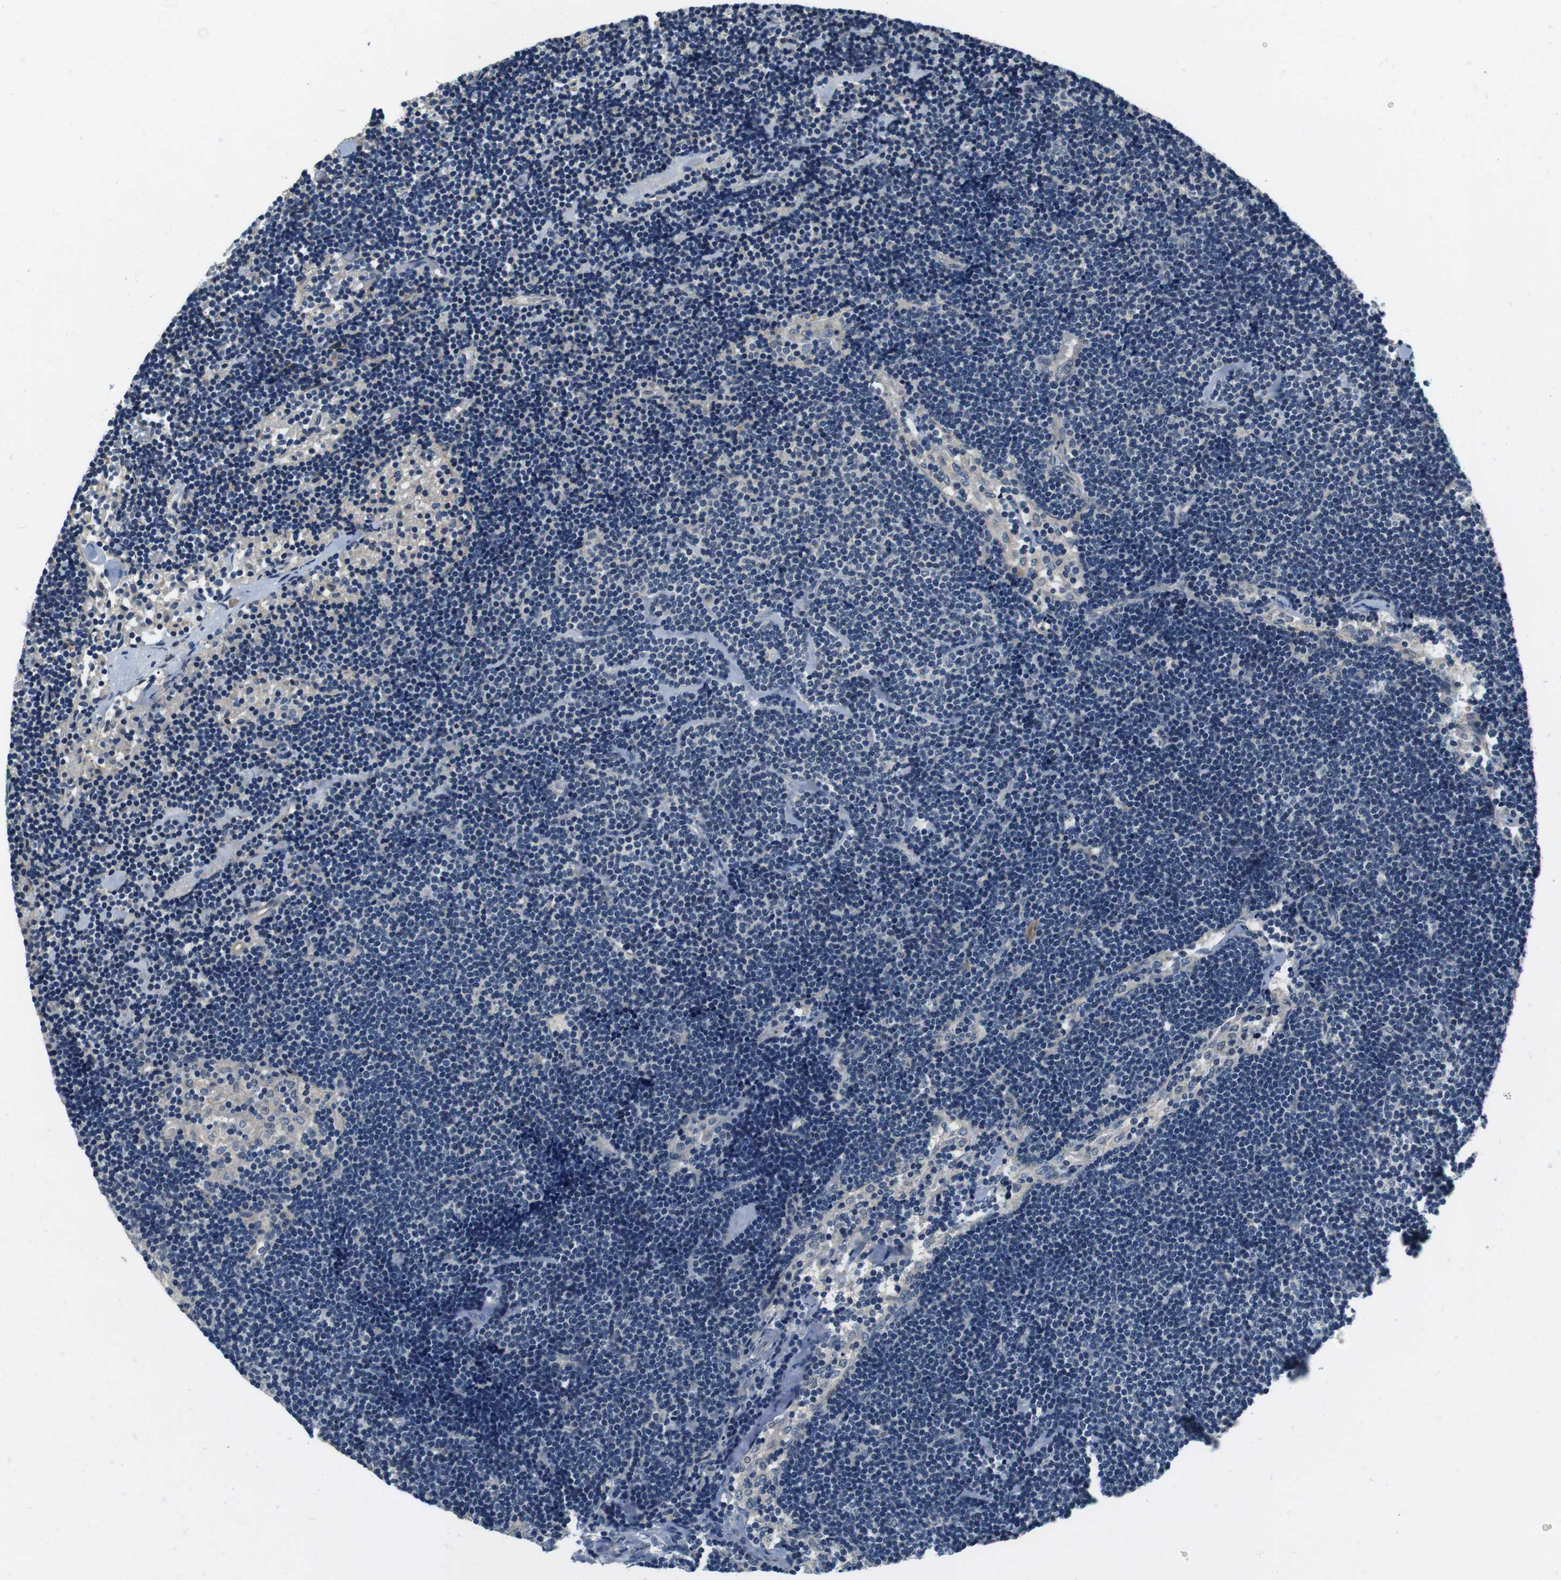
{"staining": {"intensity": "negative", "quantity": "none", "location": "none"}, "tissue": "lymph node", "cell_type": "Germinal center cells", "image_type": "normal", "snomed": [{"axis": "morphology", "description": "Normal tissue, NOS"}, {"axis": "topography", "description": "Lymph node"}], "caption": "The histopathology image reveals no significant positivity in germinal center cells of lymph node.", "gene": "DTNA", "patient": {"sex": "male", "age": 63}}